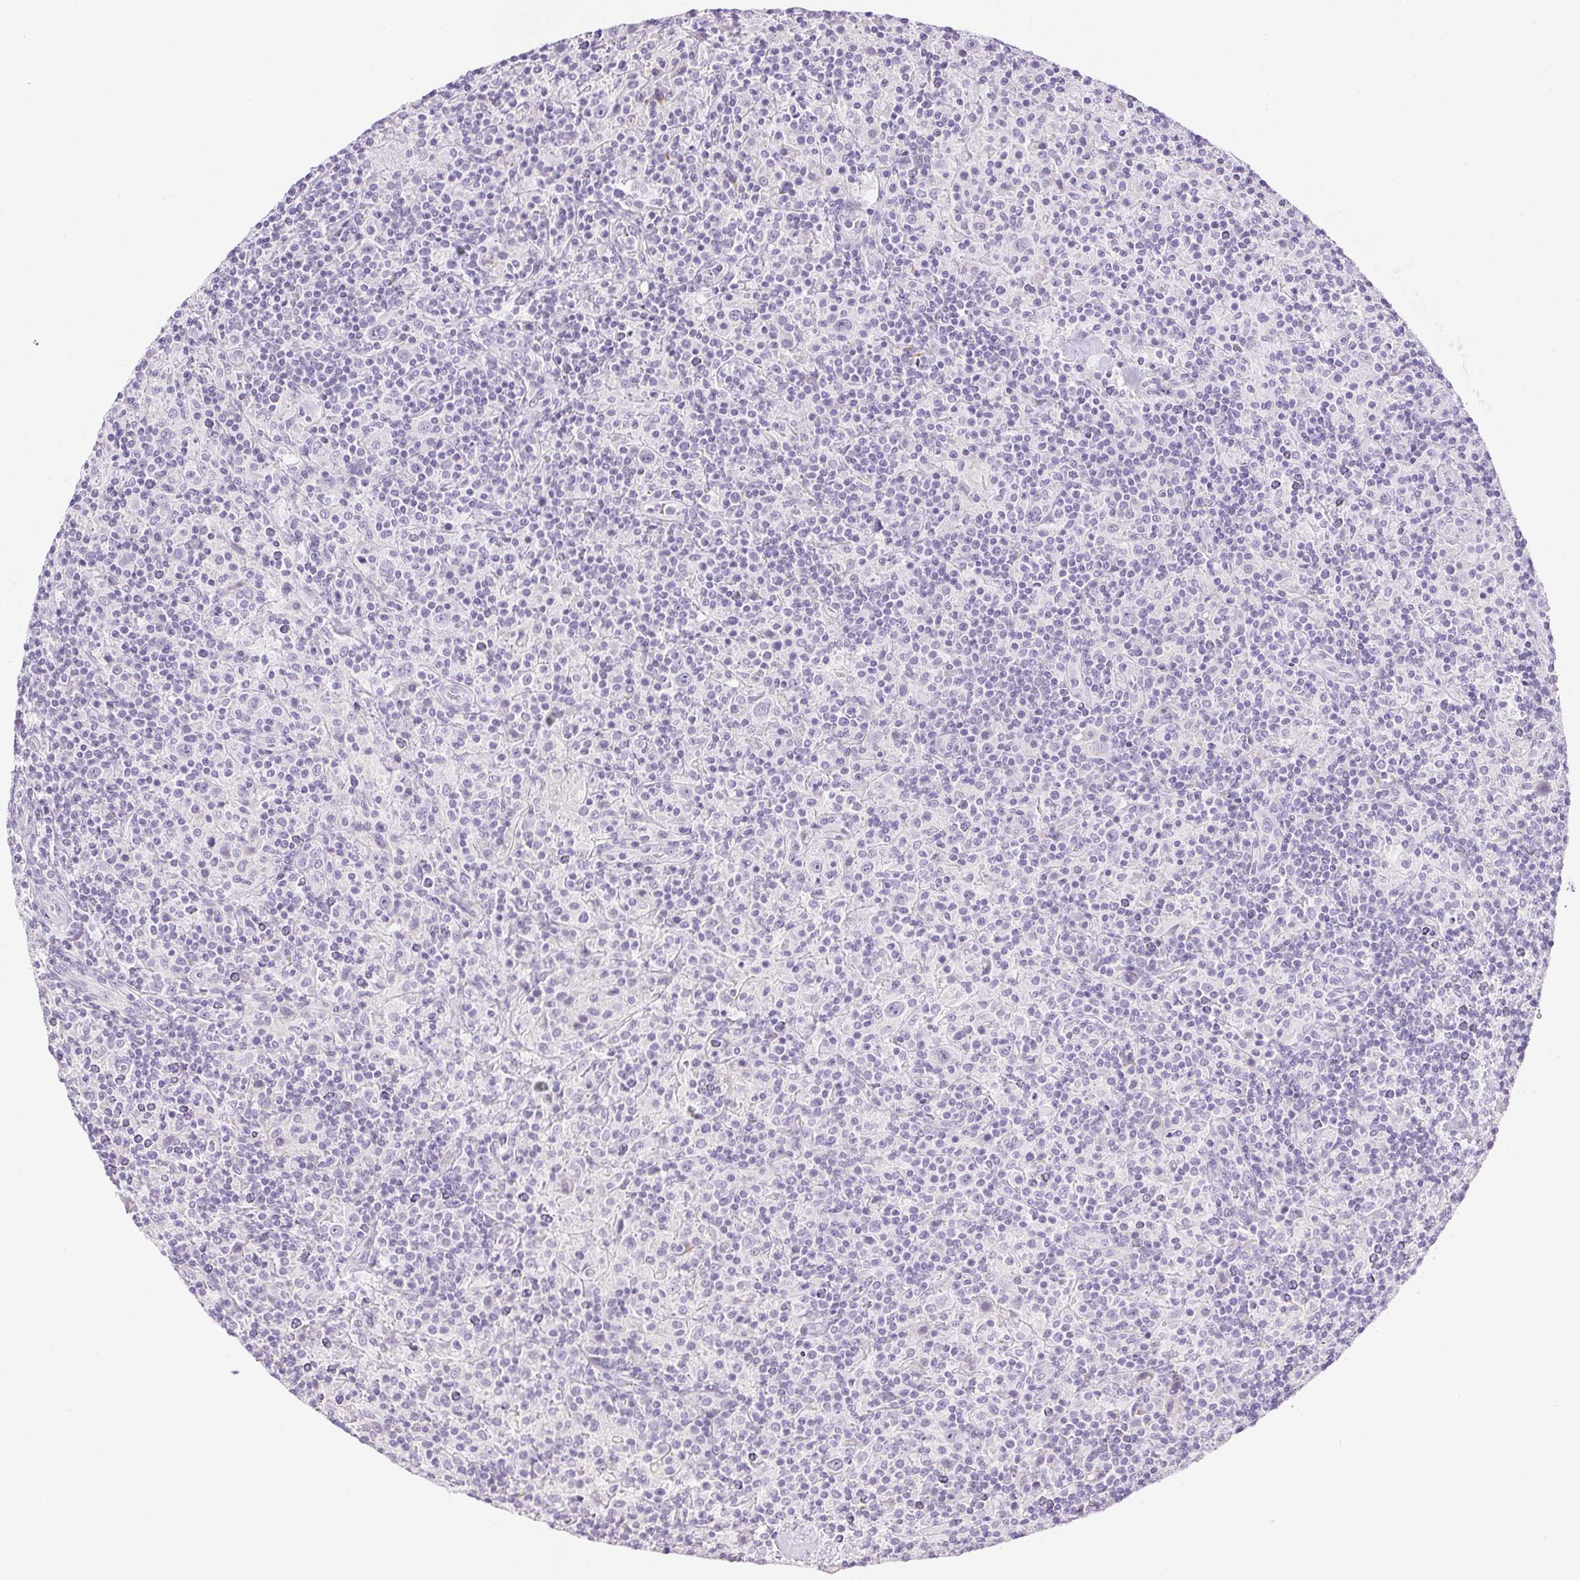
{"staining": {"intensity": "negative", "quantity": "none", "location": "none"}, "tissue": "lymphoma", "cell_type": "Tumor cells", "image_type": "cancer", "snomed": [{"axis": "morphology", "description": "Hodgkin's disease, NOS"}, {"axis": "topography", "description": "Lymph node"}], "caption": "DAB immunohistochemical staining of human lymphoma displays no significant positivity in tumor cells. (Brightfield microscopy of DAB (3,3'-diaminobenzidine) immunohistochemistry (IHC) at high magnification).", "gene": "CTRL", "patient": {"sex": "male", "age": 70}}